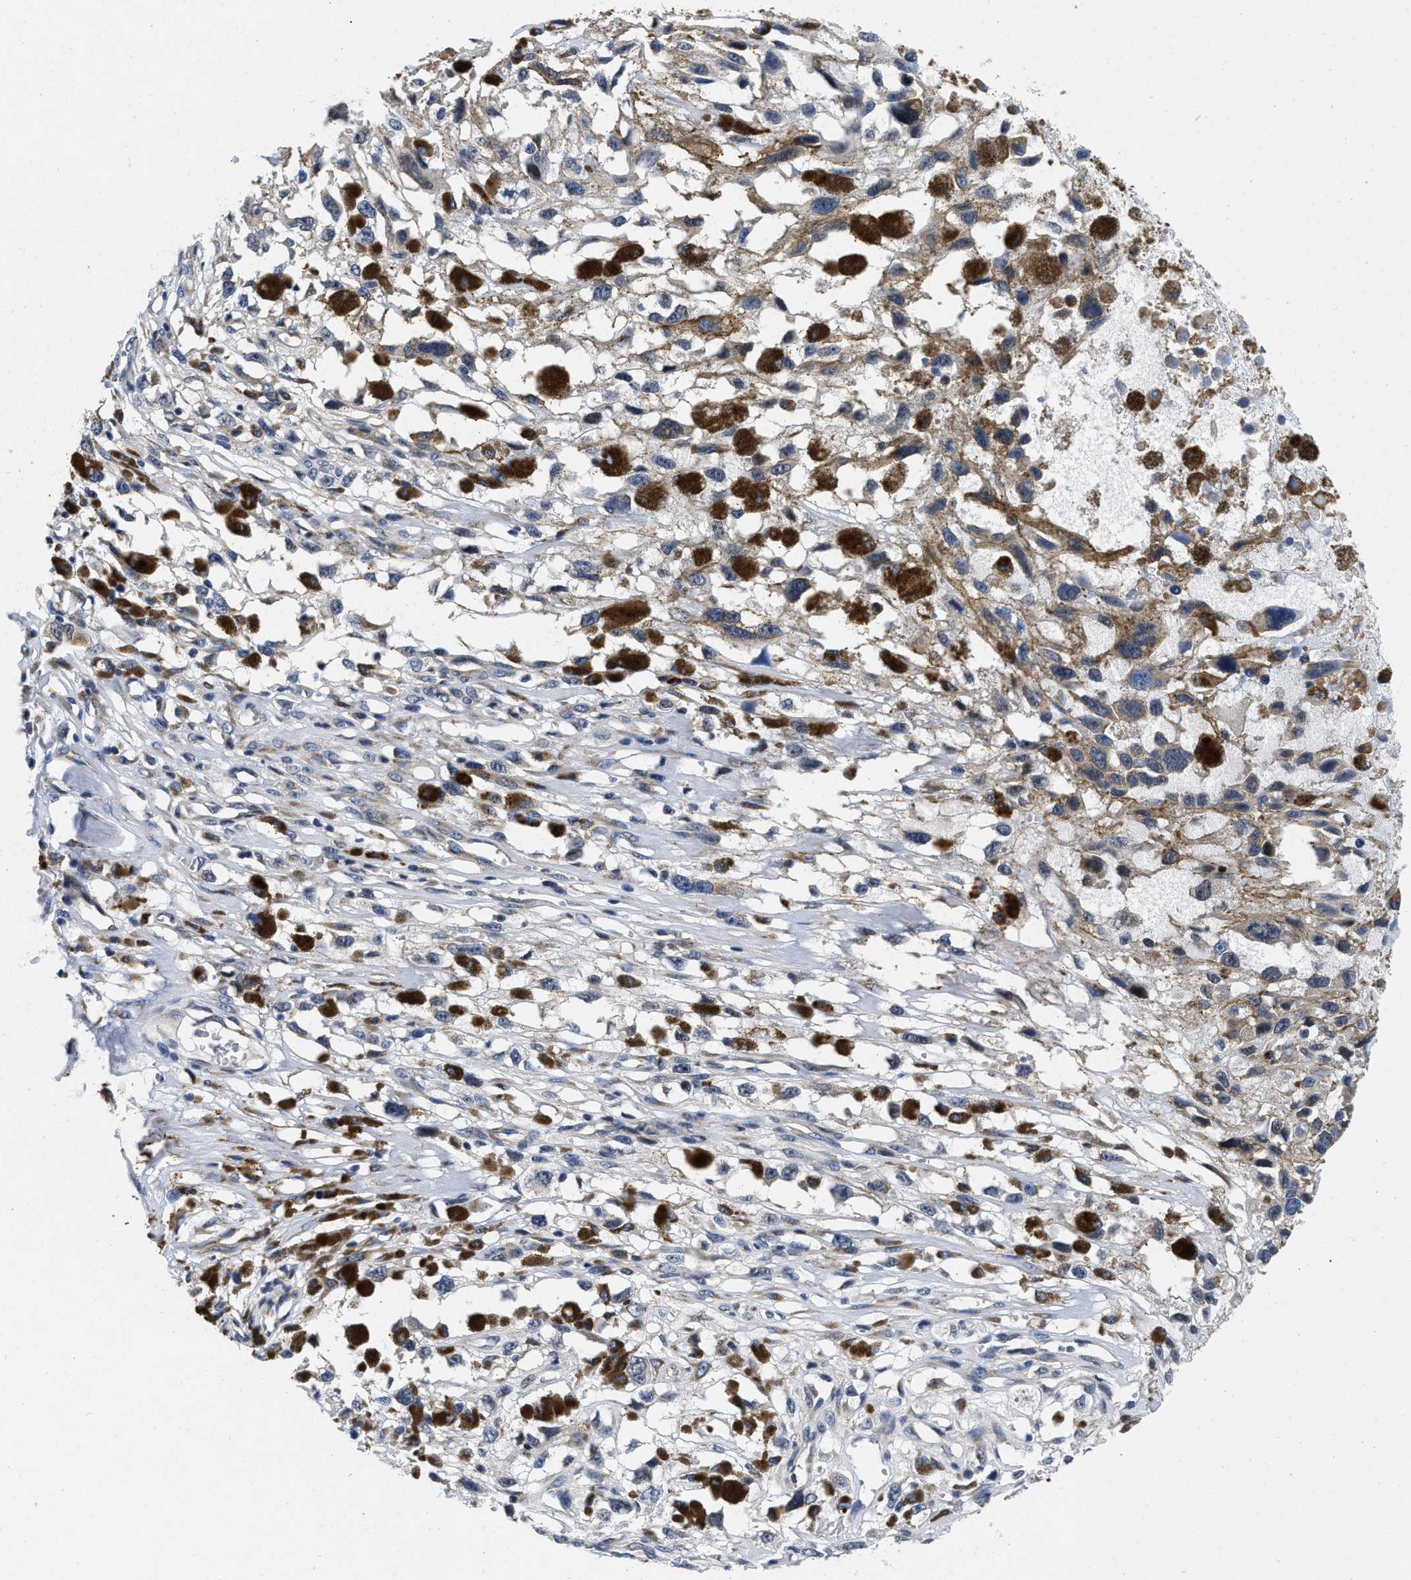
{"staining": {"intensity": "weak", "quantity": "<25%", "location": "cytoplasmic/membranous"}, "tissue": "melanoma", "cell_type": "Tumor cells", "image_type": "cancer", "snomed": [{"axis": "morphology", "description": "Malignant melanoma, Metastatic site"}, {"axis": "topography", "description": "Lymph node"}], "caption": "Tumor cells show no significant protein positivity in malignant melanoma (metastatic site).", "gene": "LAD1", "patient": {"sex": "male", "age": 59}}